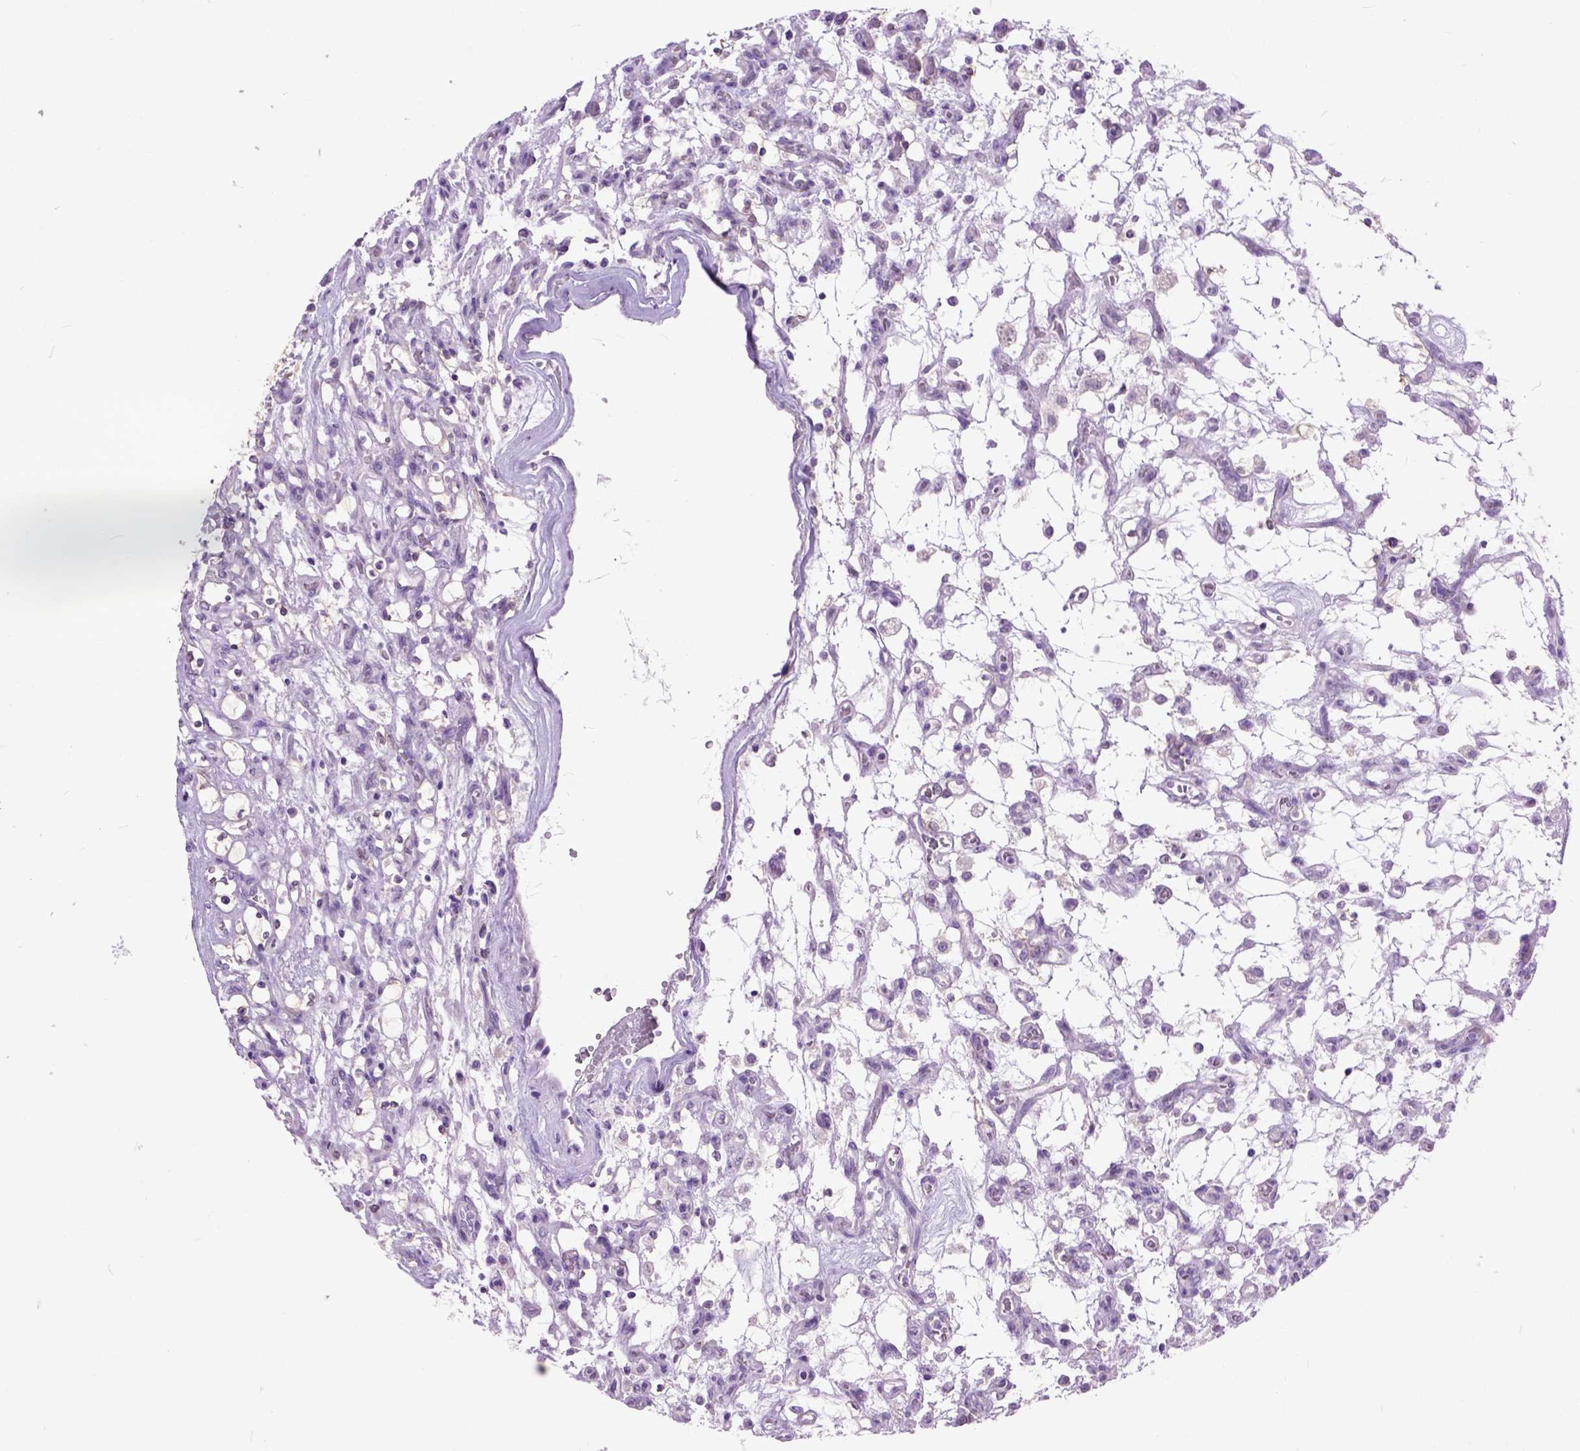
{"staining": {"intensity": "moderate", "quantity": "25%-75%", "location": "cytoplasmic/membranous"}, "tissue": "renal cancer", "cell_type": "Tumor cells", "image_type": "cancer", "snomed": [{"axis": "morphology", "description": "Adenocarcinoma, NOS"}, {"axis": "topography", "description": "Kidney"}], "caption": "High-magnification brightfield microscopy of renal adenocarcinoma stained with DAB (brown) and counterstained with hematoxylin (blue). tumor cells exhibit moderate cytoplasmic/membranous expression is present in approximately25%-75% of cells.", "gene": "MAPT", "patient": {"sex": "female", "age": 69}}